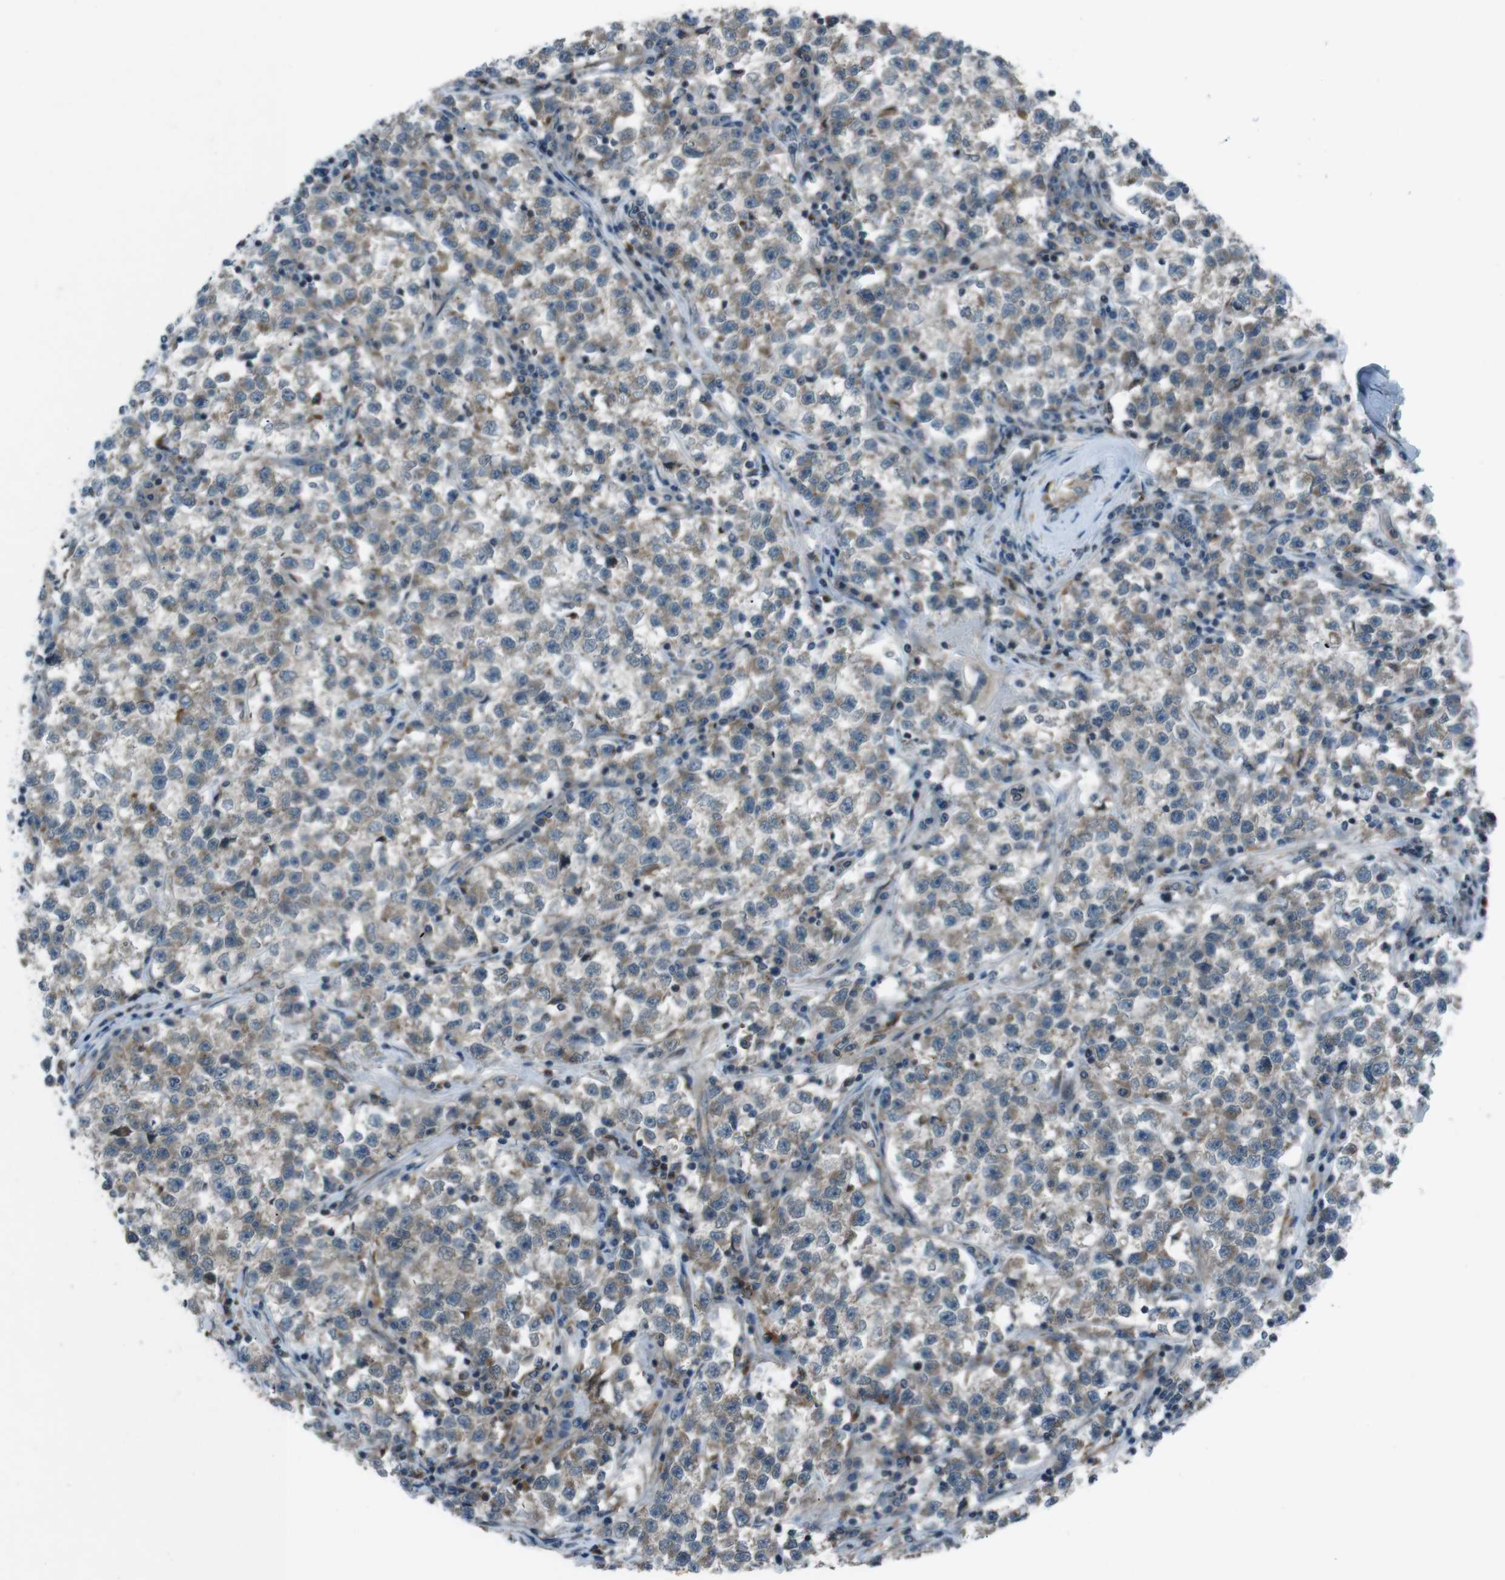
{"staining": {"intensity": "weak", "quantity": "<25%", "location": "cytoplasmic/membranous"}, "tissue": "testis cancer", "cell_type": "Tumor cells", "image_type": "cancer", "snomed": [{"axis": "morphology", "description": "Seminoma, NOS"}, {"axis": "topography", "description": "Testis"}], "caption": "Human testis seminoma stained for a protein using immunohistochemistry demonstrates no expression in tumor cells.", "gene": "SLC27A4", "patient": {"sex": "male", "age": 22}}